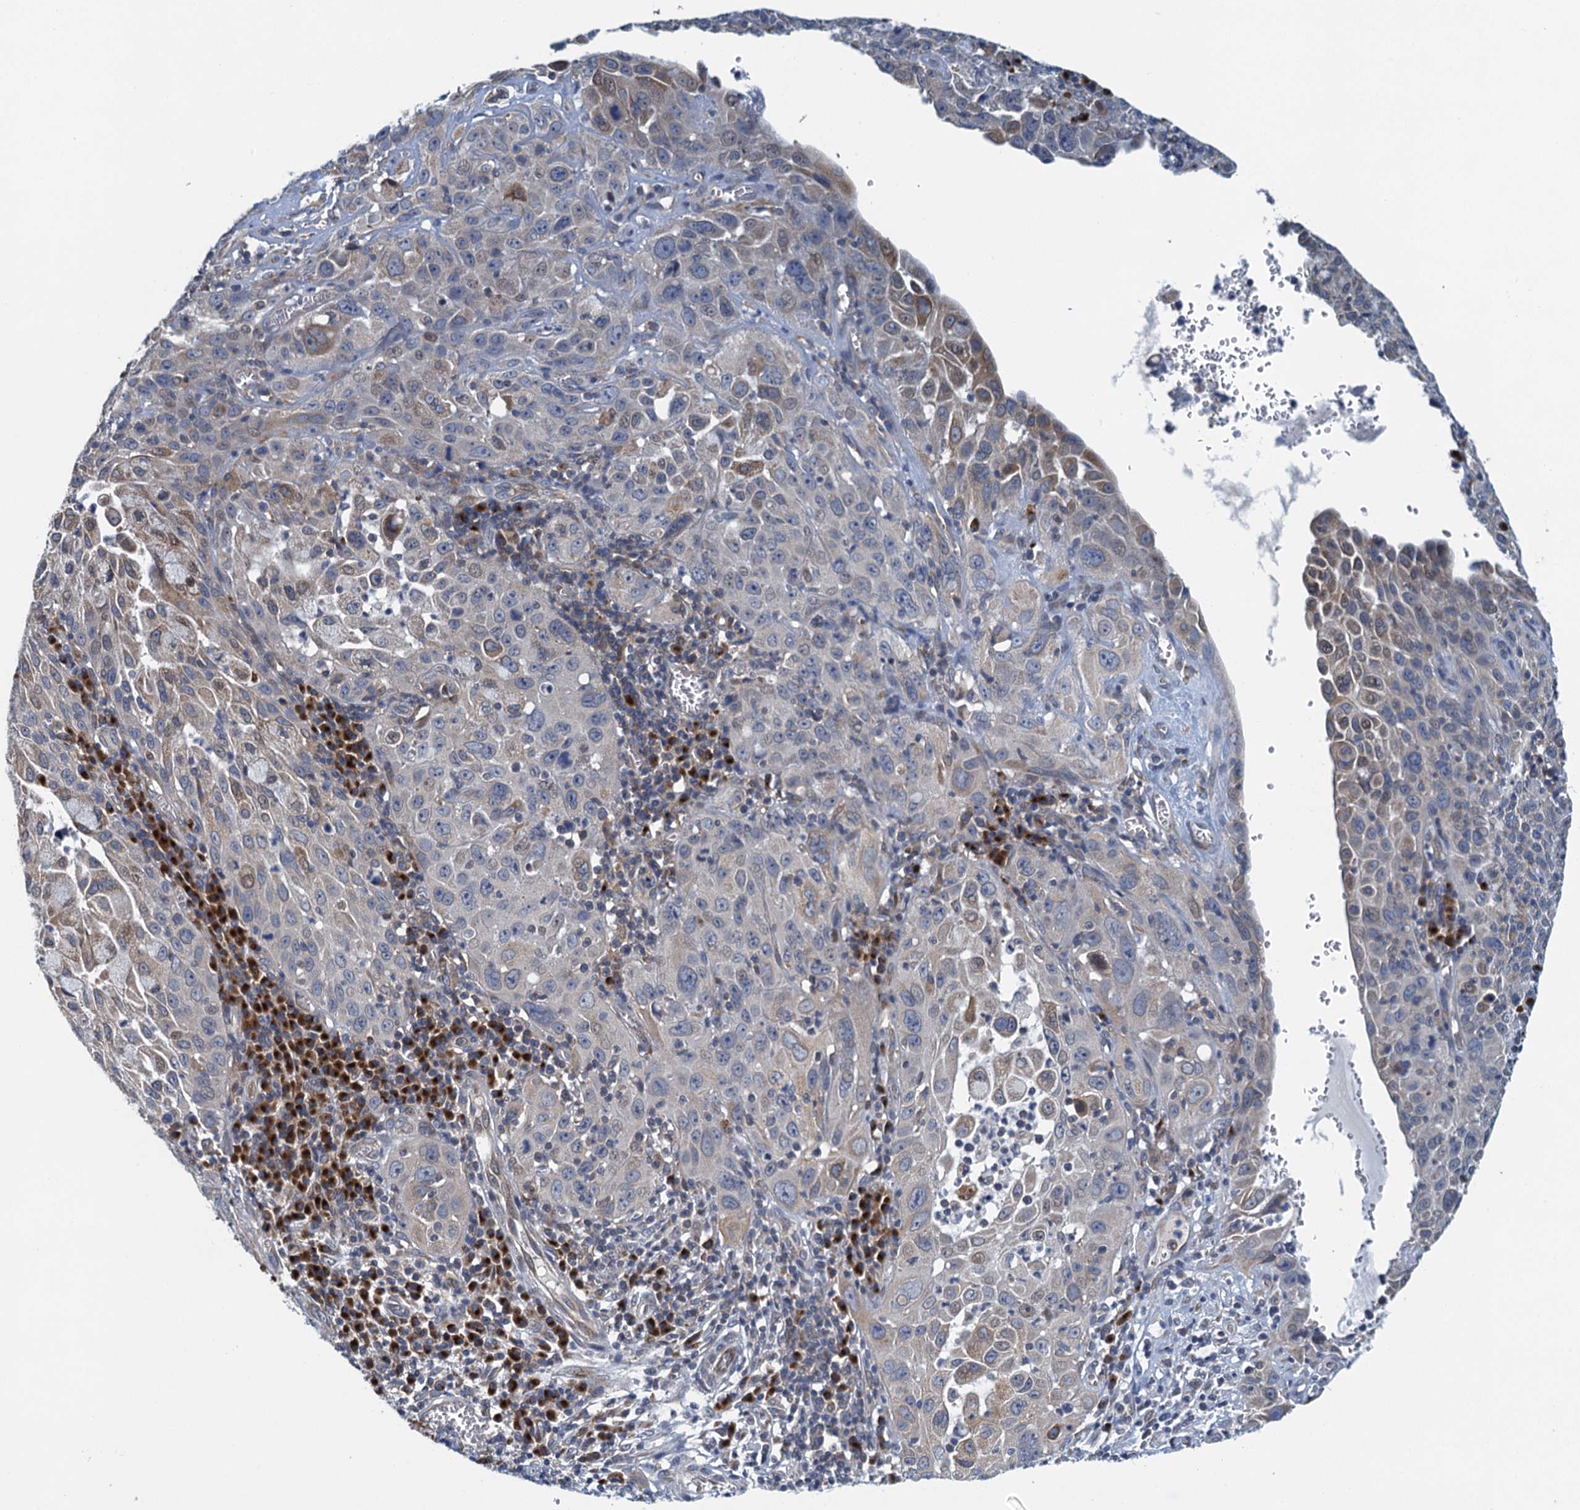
{"staining": {"intensity": "moderate", "quantity": "<25%", "location": "cytoplasmic/membranous"}, "tissue": "cervical cancer", "cell_type": "Tumor cells", "image_type": "cancer", "snomed": [{"axis": "morphology", "description": "Squamous cell carcinoma, NOS"}, {"axis": "topography", "description": "Cervix"}], "caption": "Immunohistochemistry photomicrograph of neoplastic tissue: cervical cancer (squamous cell carcinoma) stained using immunohistochemistry exhibits low levels of moderate protein expression localized specifically in the cytoplasmic/membranous of tumor cells, appearing as a cytoplasmic/membranous brown color.", "gene": "ALG2", "patient": {"sex": "female", "age": 42}}